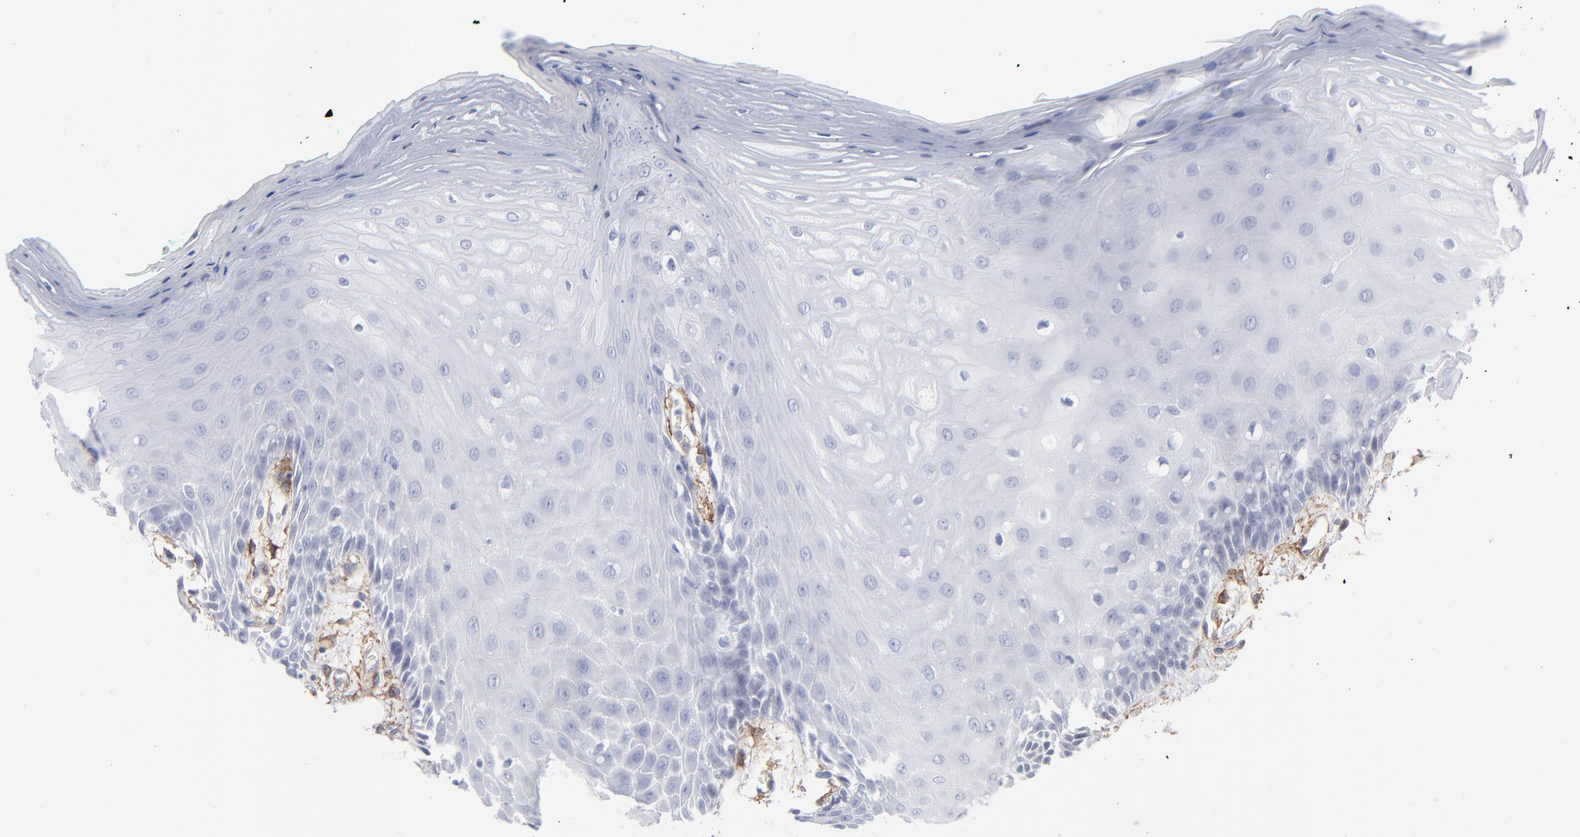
{"staining": {"intensity": "weak", "quantity": "<25%", "location": "nuclear"}, "tissue": "oral mucosa", "cell_type": "Squamous epithelial cells", "image_type": "normal", "snomed": [{"axis": "morphology", "description": "Normal tissue, NOS"}, {"axis": "morphology", "description": "Squamous cell carcinoma, NOS"}, {"axis": "topography", "description": "Skeletal muscle"}, {"axis": "topography", "description": "Oral tissue"}, {"axis": "topography", "description": "Head-Neck"}], "caption": "Immunohistochemical staining of unremarkable human oral mucosa reveals no significant positivity in squamous epithelial cells. Brightfield microscopy of IHC stained with DAB (3,3'-diaminobenzidine) (brown) and hematoxylin (blue), captured at high magnification.", "gene": "PDGFRB", "patient": {"sex": "female", "age": 84}}